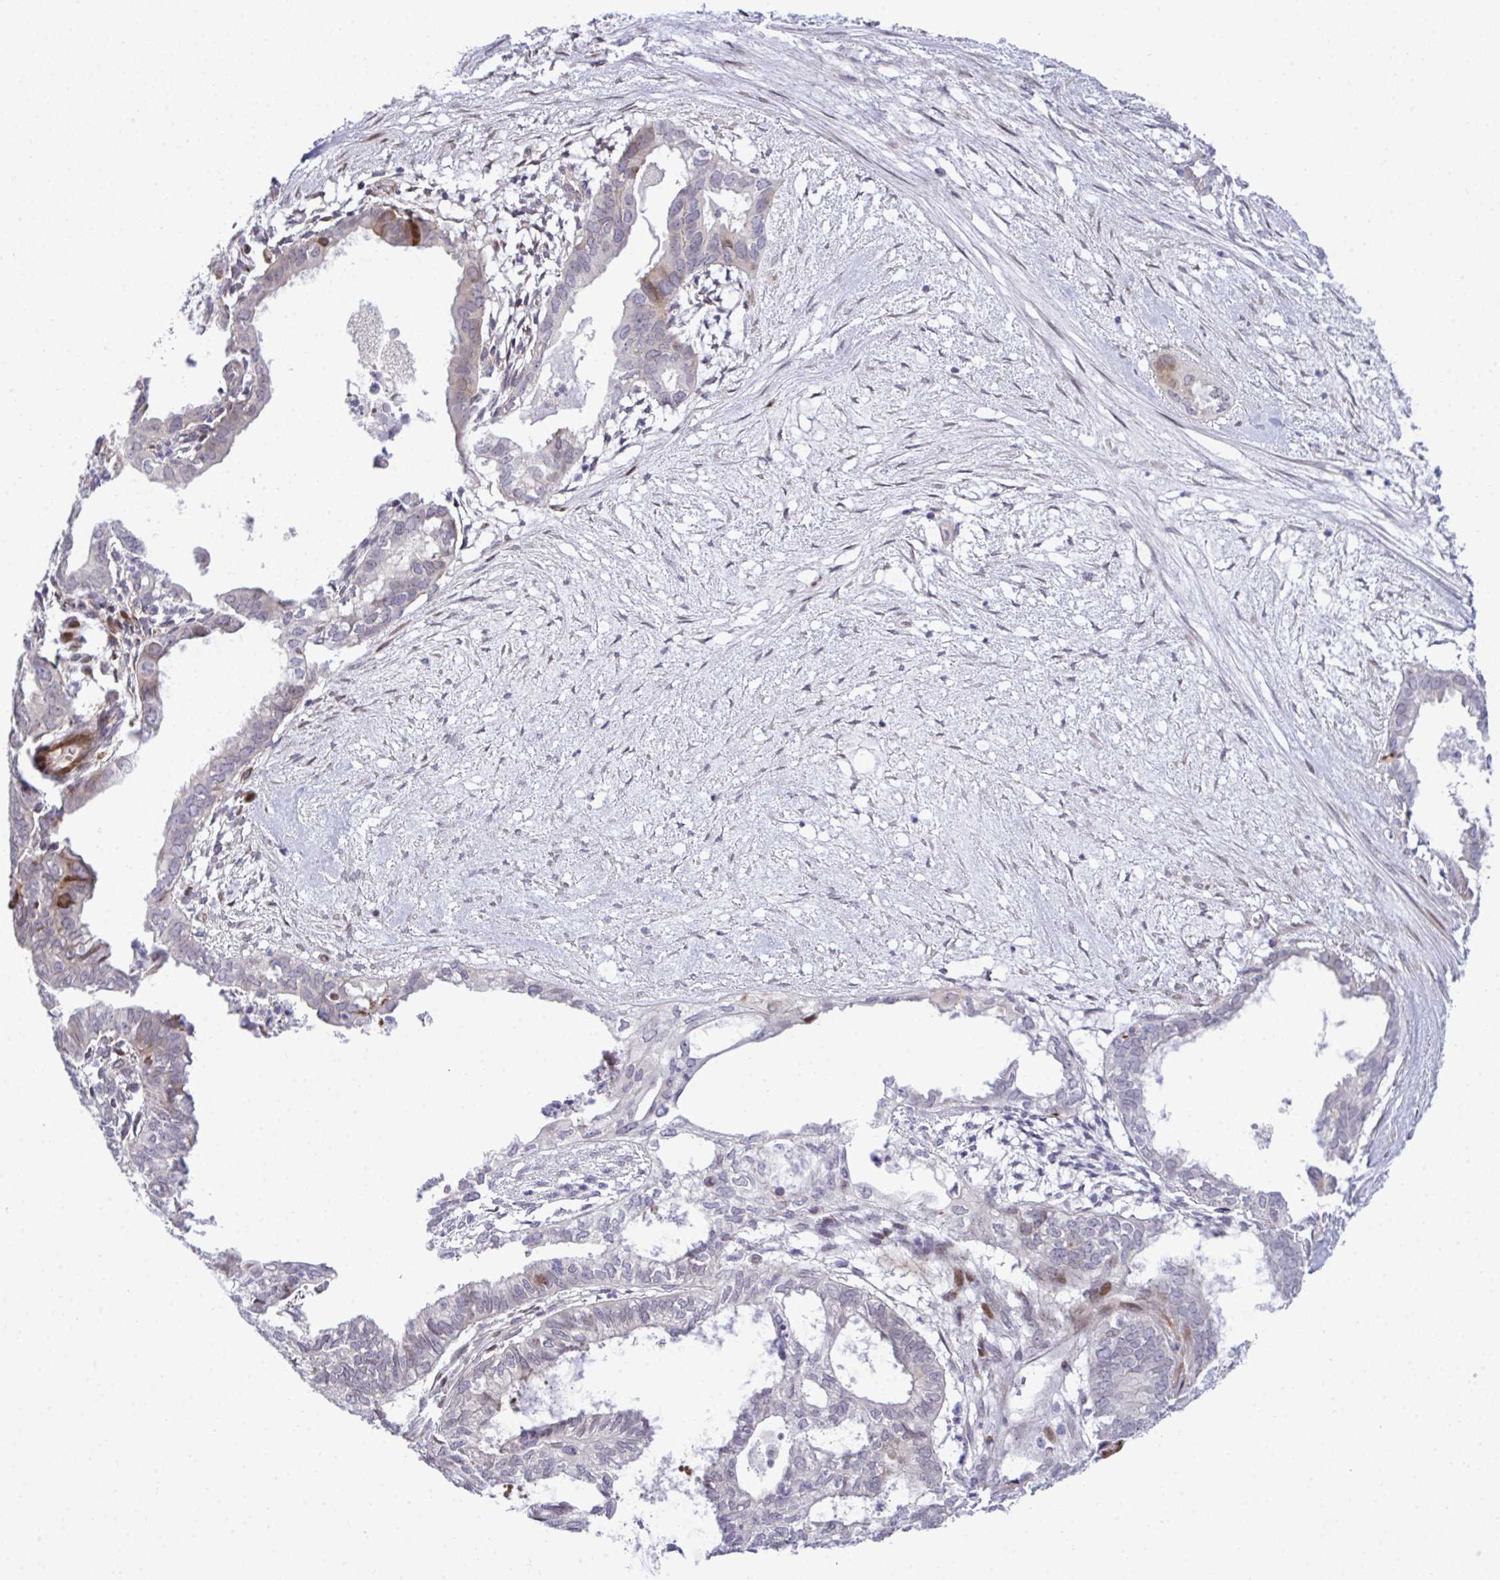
{"staining": {"intensity": "weak", "quantity": "<25%", "location": "cytoplasmic/membranous"}, "tissue": "ovarian cancer", "cell_type": "Tumor cells", "image_type": "cancer", "snomed": [{"axis": "morphology", "description": "Carcinoma, endometroid"}, {"axis": "topography", "description": "Ovary"}], "caption": "IHC photomicrograph of neoplastic tissue: endometroid carcinoma (ovarian) stained with DAB reveals no significant protein expression in tumor cells.", "gene": "CASTOR2", "patient": {"sex": "female", "age": 64}}